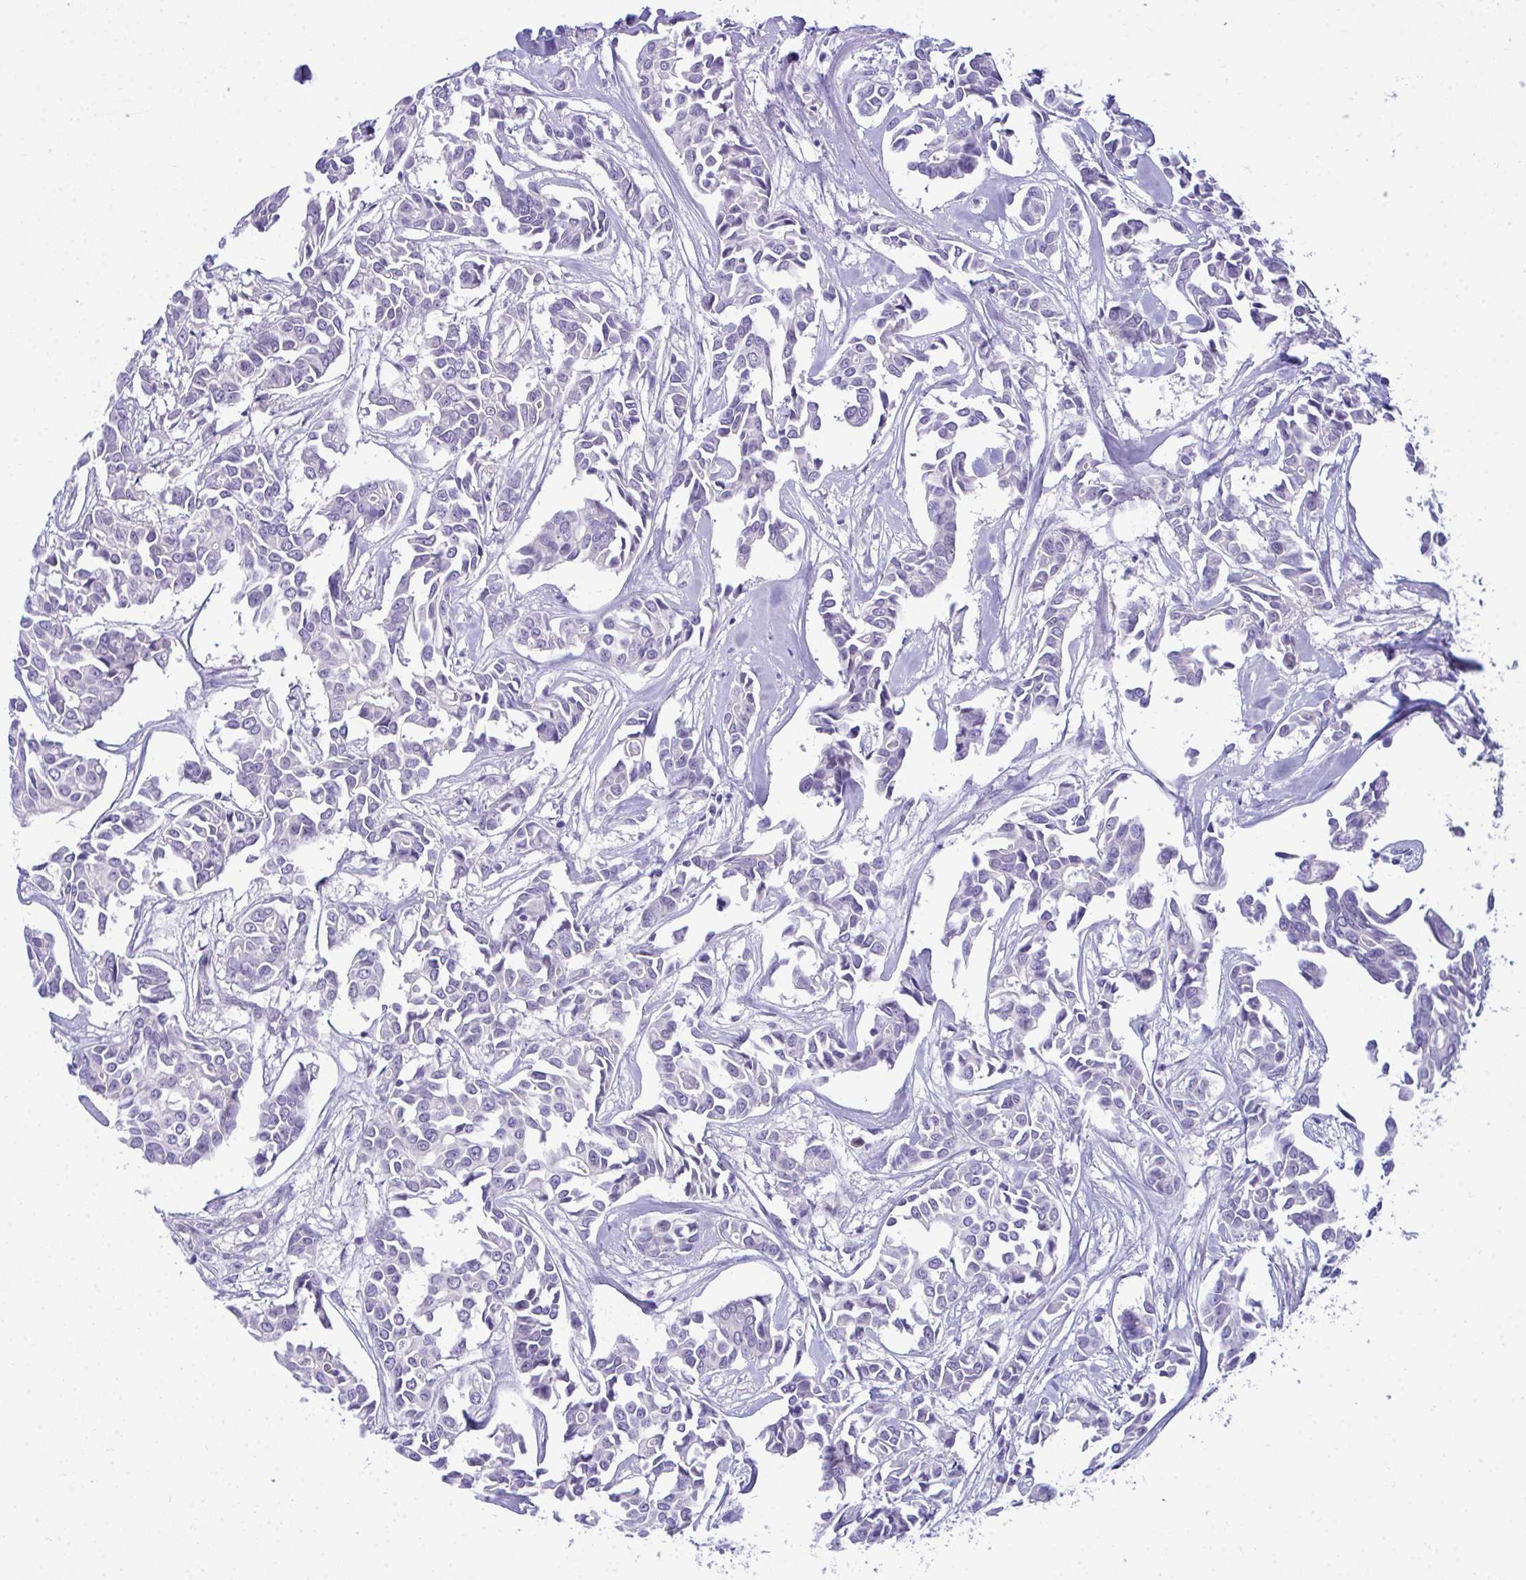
{"staining": {"intensity": "negative", "quantity": "none", "location": "none"}, "tissue": "breast cancer", "cell_type": "Tumor cells", "image_type": "cancer", "snomed": [{"axis": "morphology", "description": "Duct carcinoma"}, {"axis": "topography", "description": "Breast"}], "caption": "A high-resolution histopathology image shows immunohistochemistry staining of breast cancer, which displays no significant staining in tumor cells.", "gene": "PGM2L1", "patient": {"sex": "female", "age": 54}}